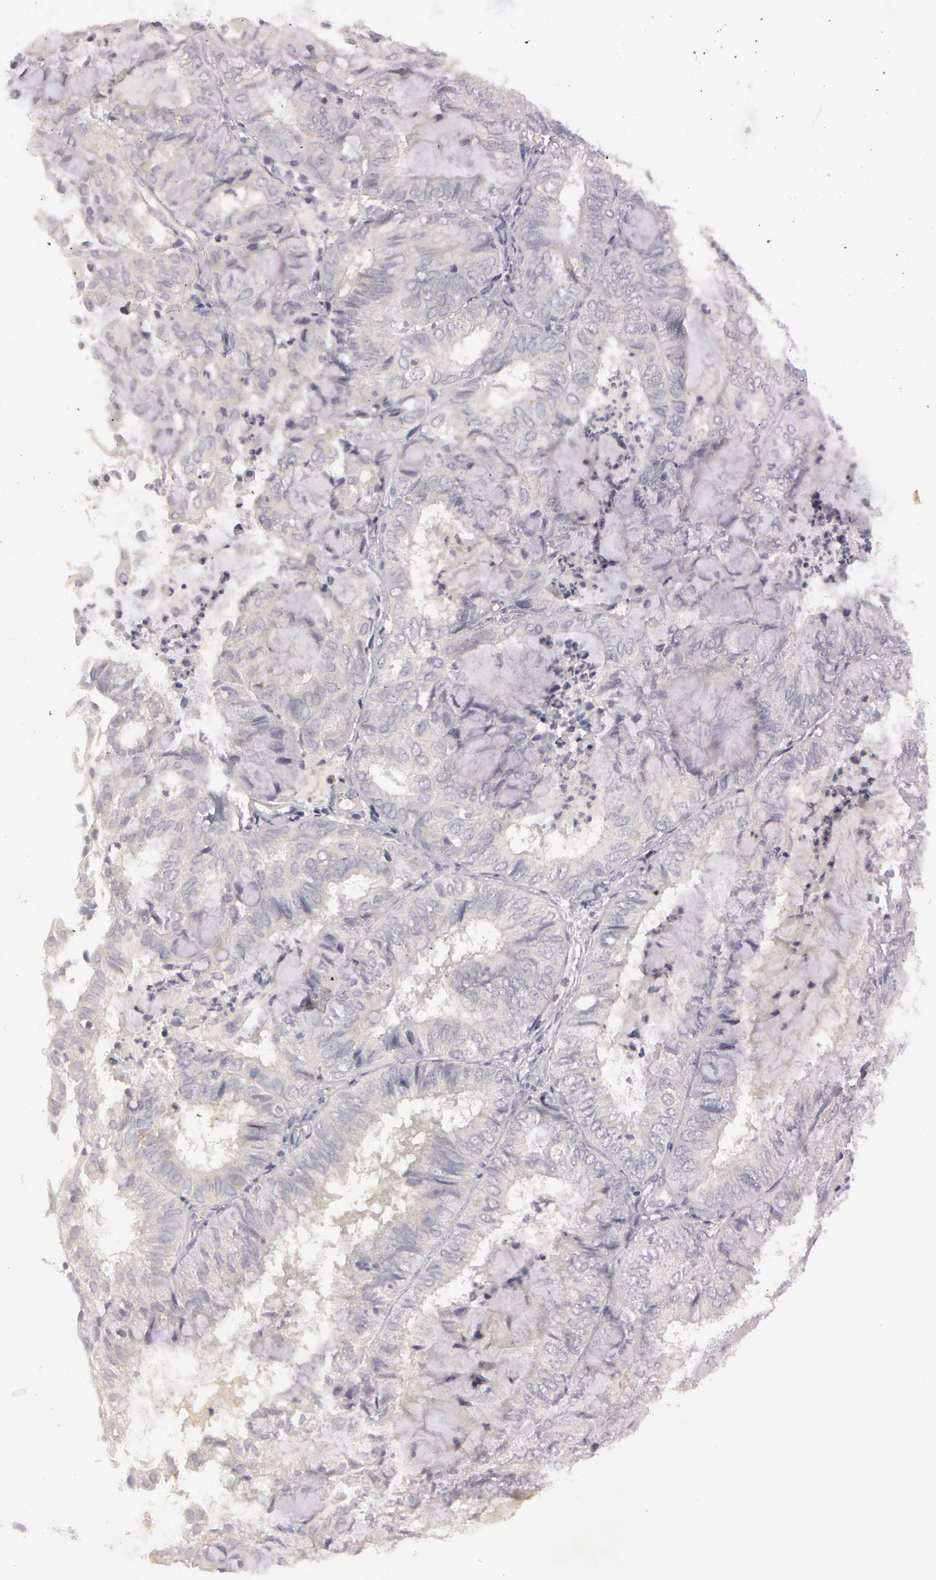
{"staining": {"intensity": "weak", "quantity": "<25%", "location": "cytoplasmic/membranous"}, "tissue": "endometrial cancer", "cell_type": "Tumor cells", "image_type": "cancer", "snomed": [{"axis": "morphology", "description": "Adenocarcinoma, NOS"}, {"axis": "topography", "description": "Endometrium"}], "caption": "Endometrial cancer (adenocarcinoma) was stained to show a protein in brown. There is no significant expression in tumor cells.", "gene": "MXRA5", "patient": {"sex": "female", "age": 59}}